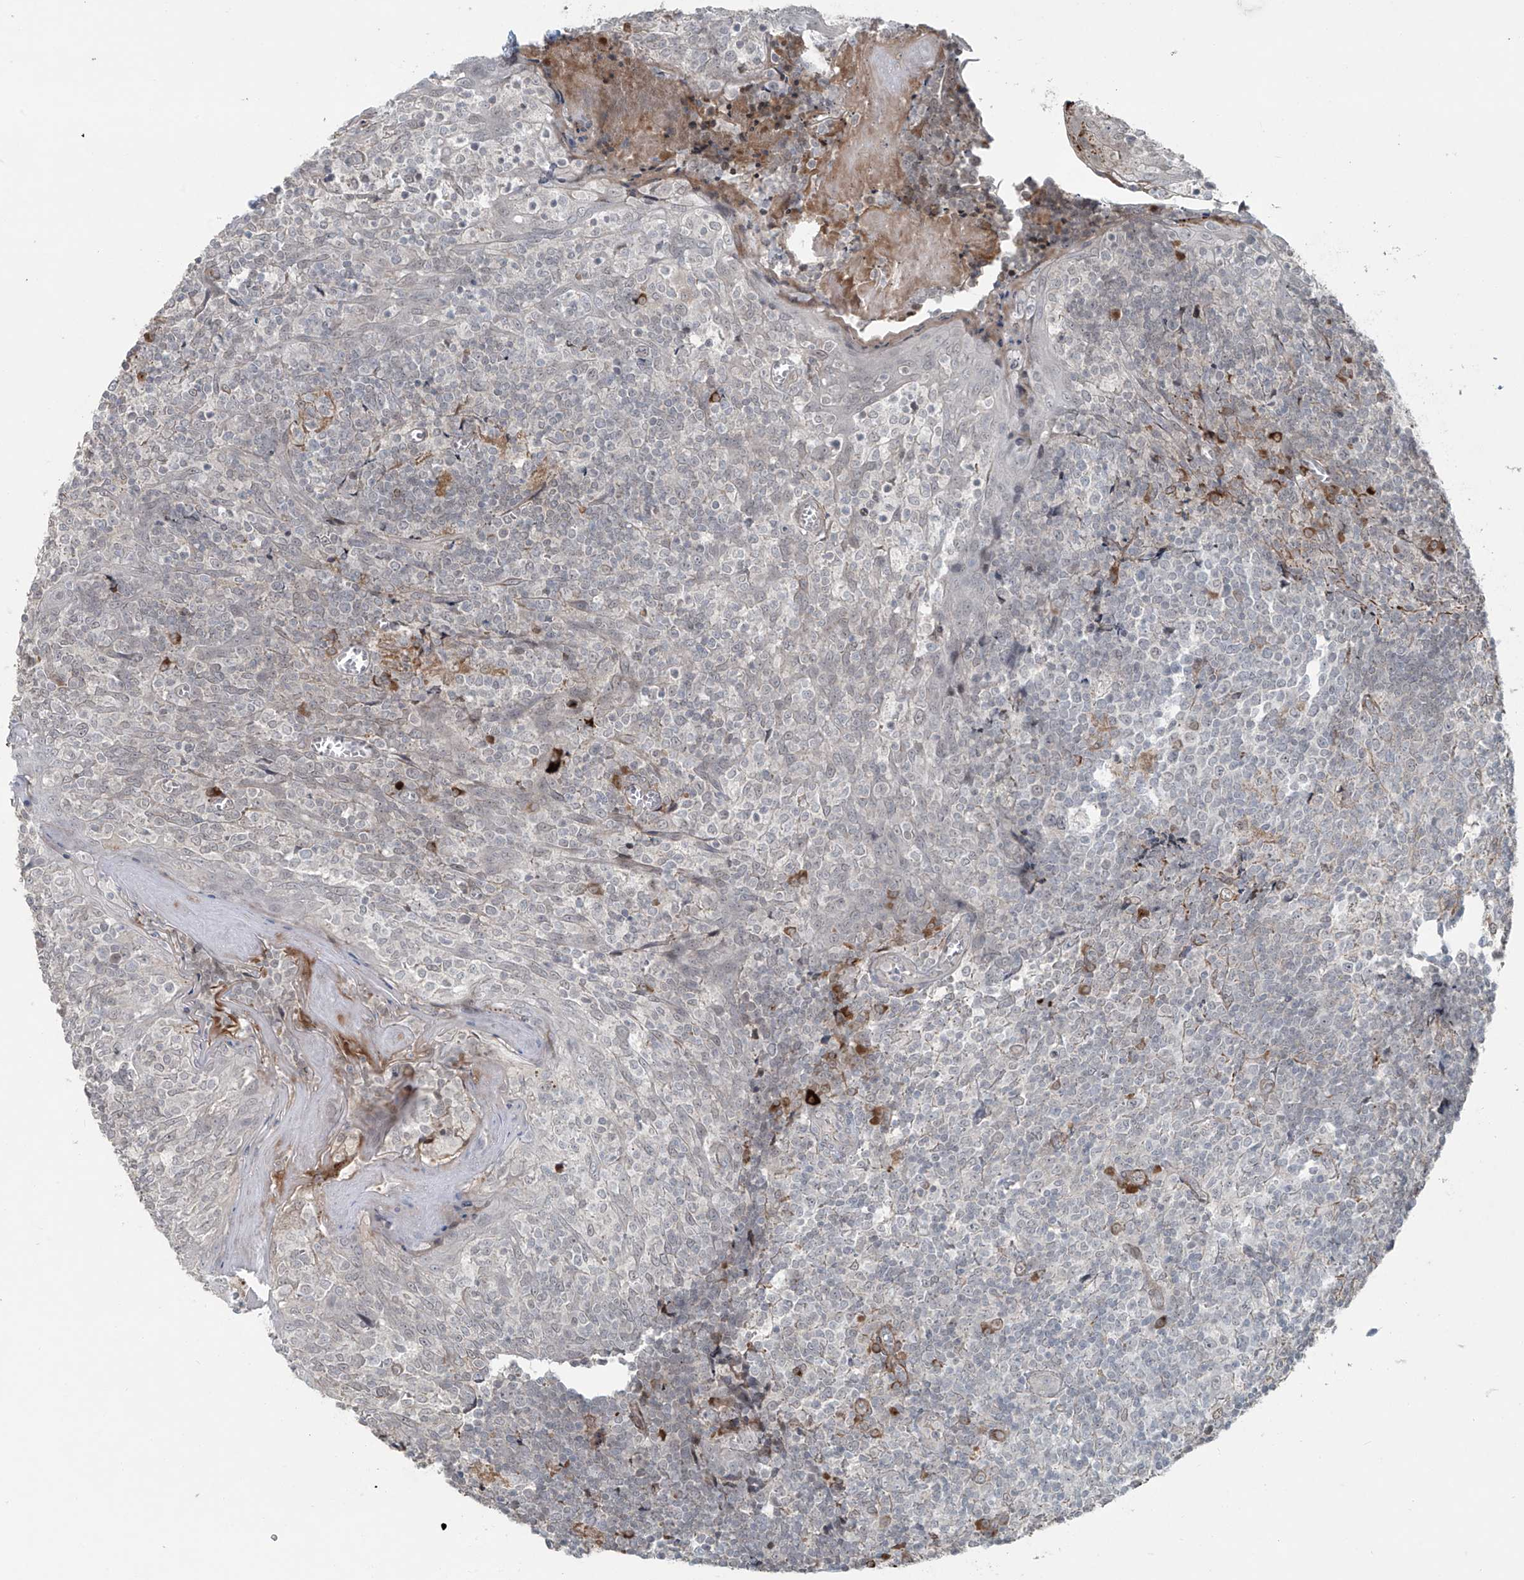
{"staining": {"intensity": "negative", "quantity": "none", "location": "none"}, "tissue": "tonsil", "cell_type": "Germinal center cells", "image_type": "normal", "snomed": [{"axis": "morphology", "description": "Normal tissue, NOS"}, {"axis": "topography", "description": "Tonsil"}], "caption": "Immunohistochemical staining of normal human tonsil demonstrates no significant expression in germinal center cells.", "gene": "RASGEF1A", "patient": {"sex": "female", "age": 19}}